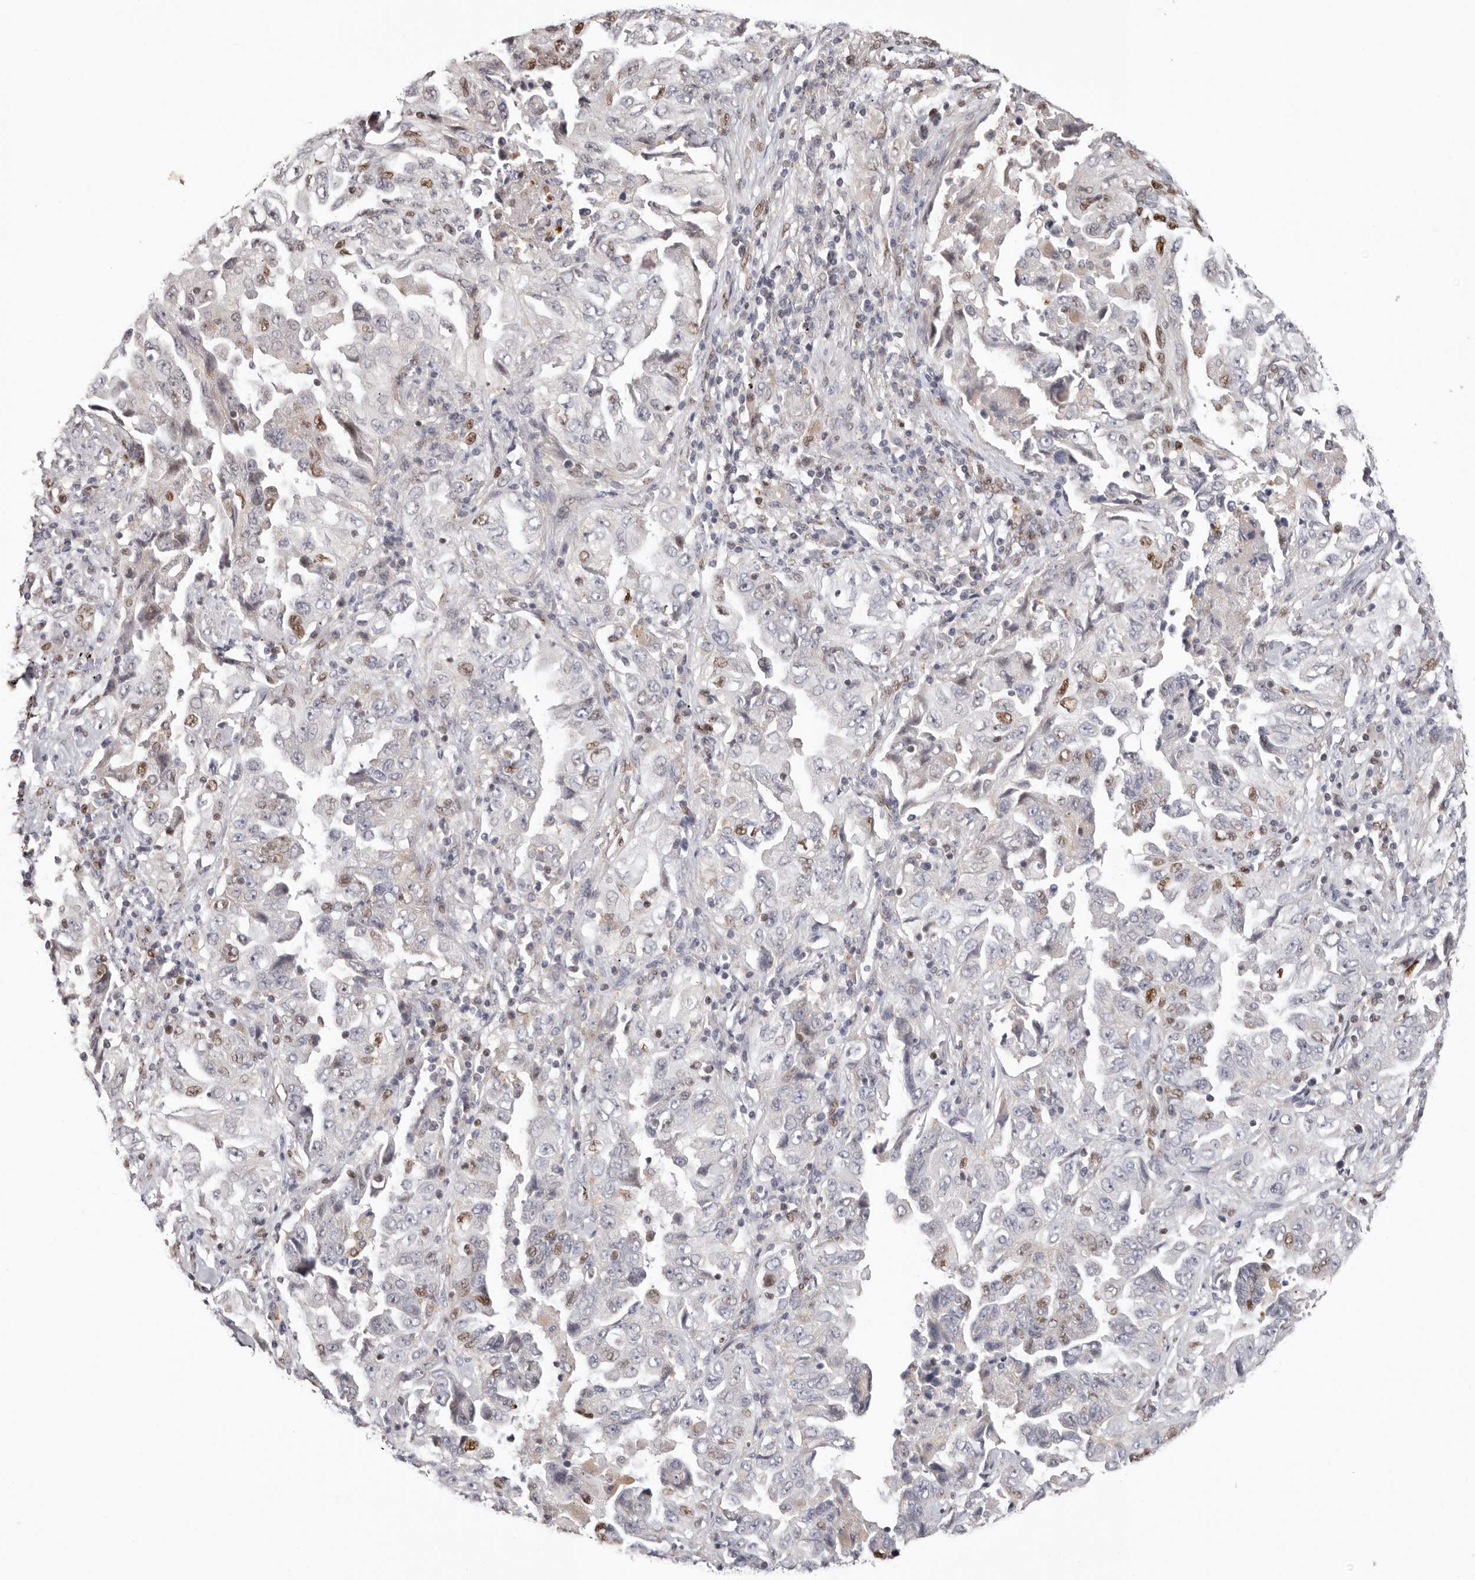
{"staining": {"intensity": "moderate", "quantity": "<25%", "location": "nuclear"}, "tissue": "lung cancer", "cell_type": "Tumor cells", "image_type": "cancer", "snomed": [{"axis": "morphology", "description": "Adenocarcinoma, NOS"}, {"axis": "topography", "description": "Lung"}], "caption": "DAB (3,3'-diaminobenzidine) immunohistochemical staining of human lung cancer demonstrates moderate nuclear protein positivity in about <25% of tumor cells.", "gene": "SMAD7", "patient": {"sex": "female", "age": 51}}